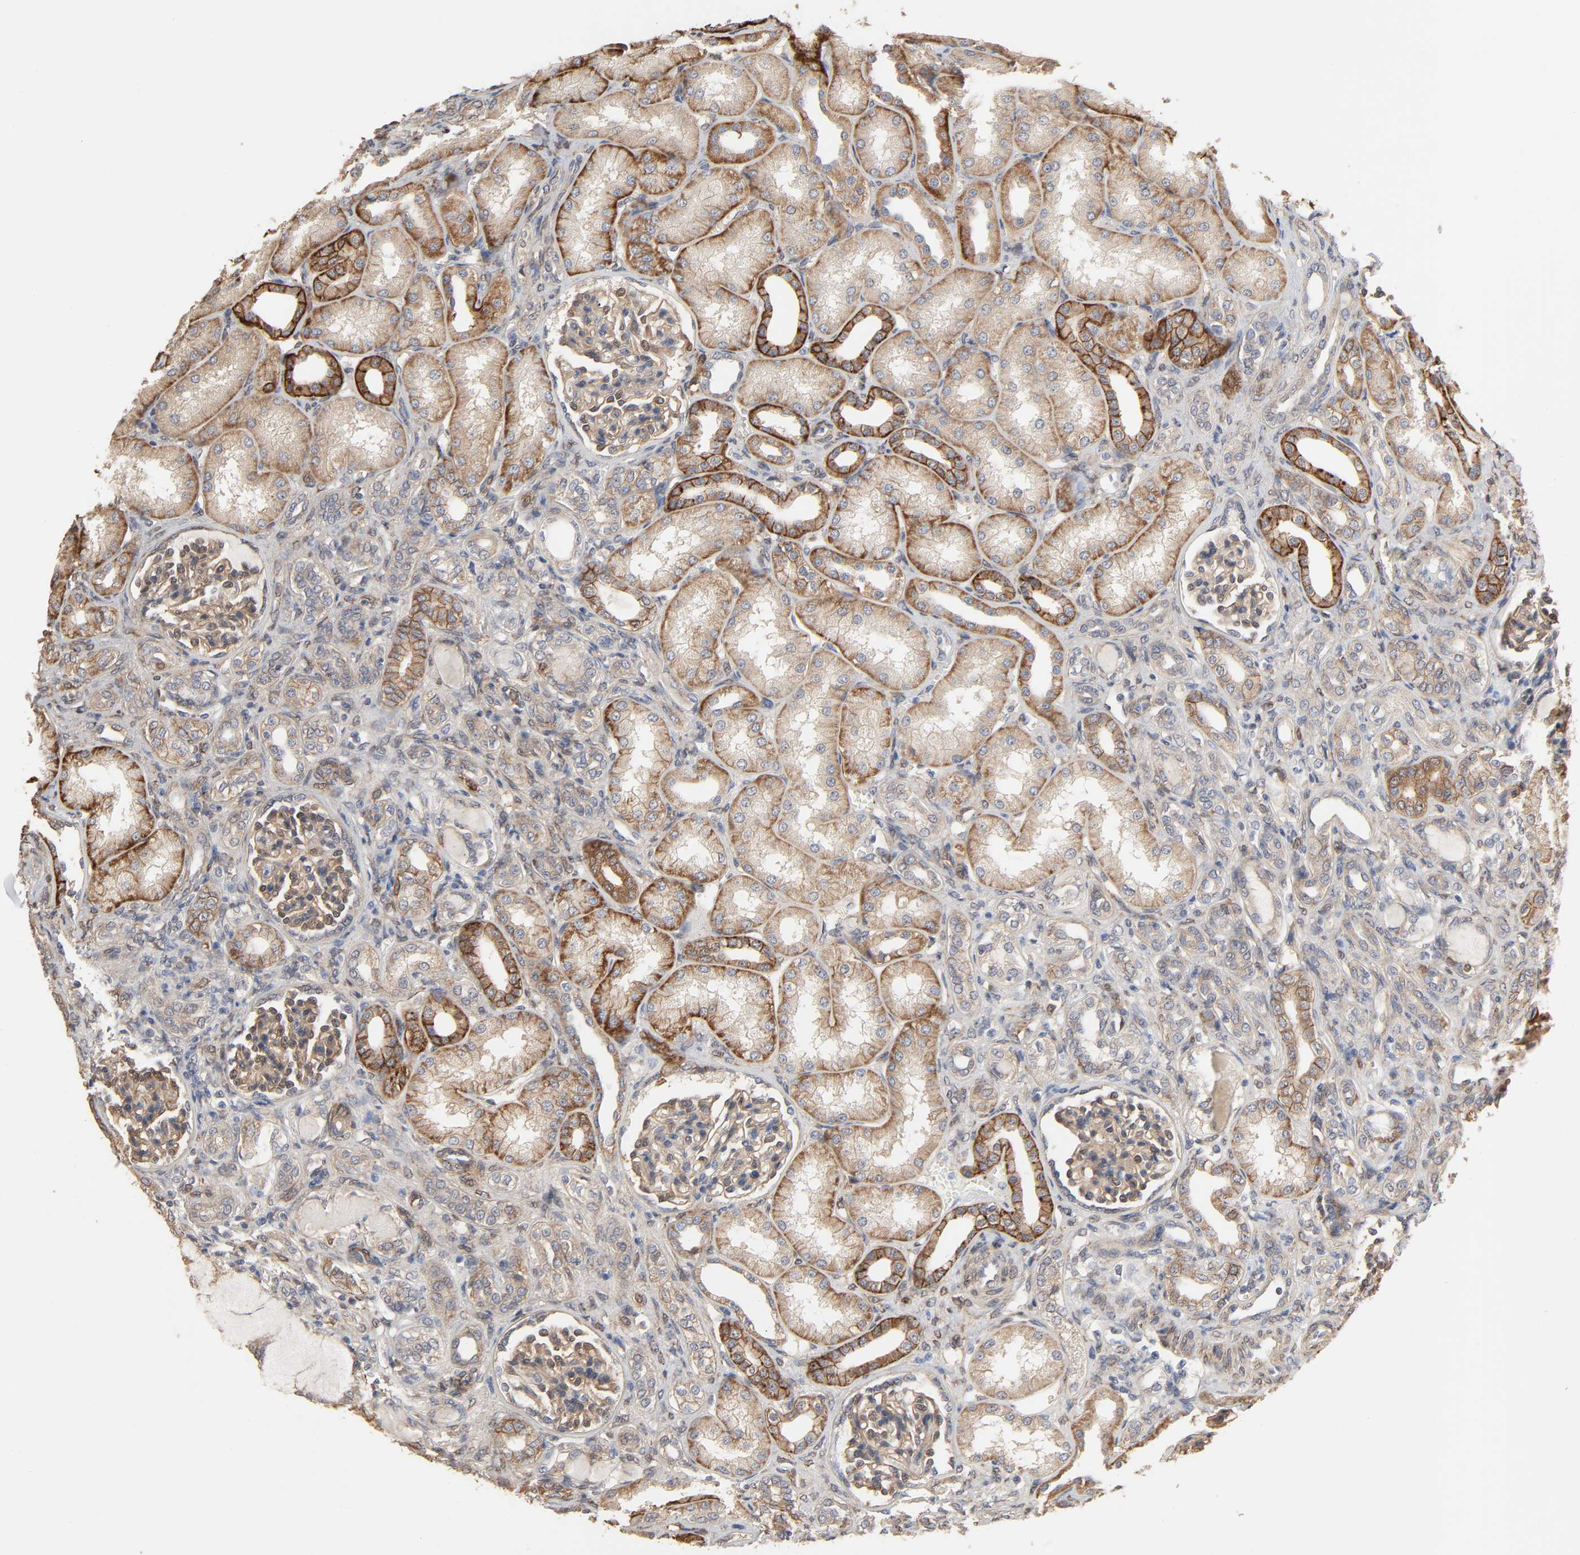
{"staining": {"intensity": "moderate", "quantity": "25%-75%", "location": "cytoplasmic/membranous"}, "tissue": "kidney", "cell_type": "Cells in glomeruli", "image_type": "normal", "snomed": [{"axis": "morphology", "description": "Normal tissue, NOS"}, {"axis": "topography", "description": "Kidney"}], "caption": "IHC photomicrograph of unremarkable kidney stained for a protein (brown), which displays medium levels of moderate cytoplasmic/membranous staining in approximately 25%-75% of cells in glomeruli.", "gene": "NDRG2", "patient": {"sex": "male", "age": 7}}